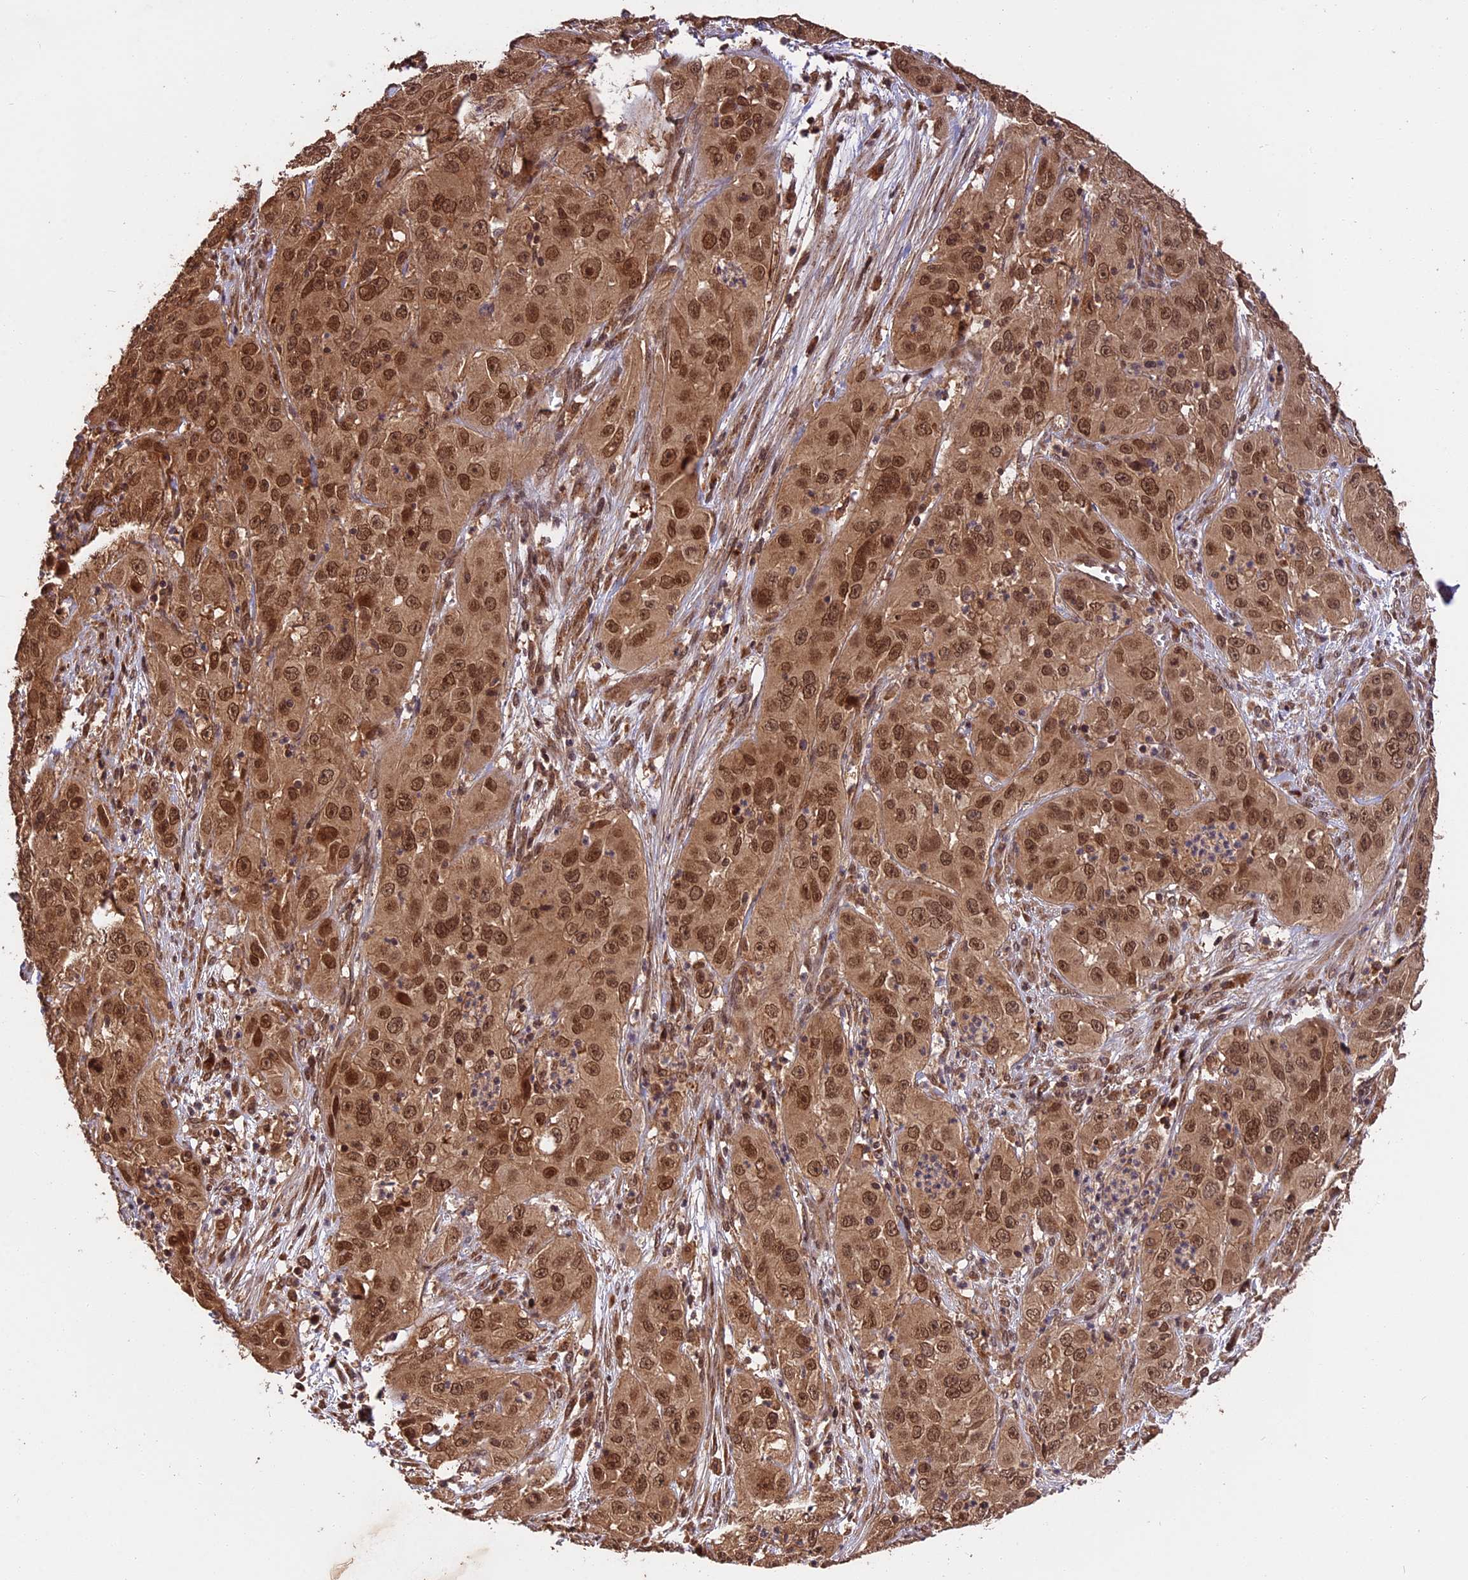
{"staining": {"intensity": "moderate", "quantity": ">75%", "location": "cytoplasmic/membranous,nuclear"}, "tissue": "cervical cancer", "cell_type": "Tumor cells", "image_type": "cancer", "snomed": [{"axis": "morphology", "description": "Squamous cell carcinoma, NOS"}, {"axis": "topography", "description": "Cervix"}], "caption": "Cervical squamous cell carcinoma stained for a protein demonstrates moderate cytoplasmic/membranous and nuclear positivity in tumor cells.", "gene": "ESCO1", "patient": {"sex": "female", "age": 32}}